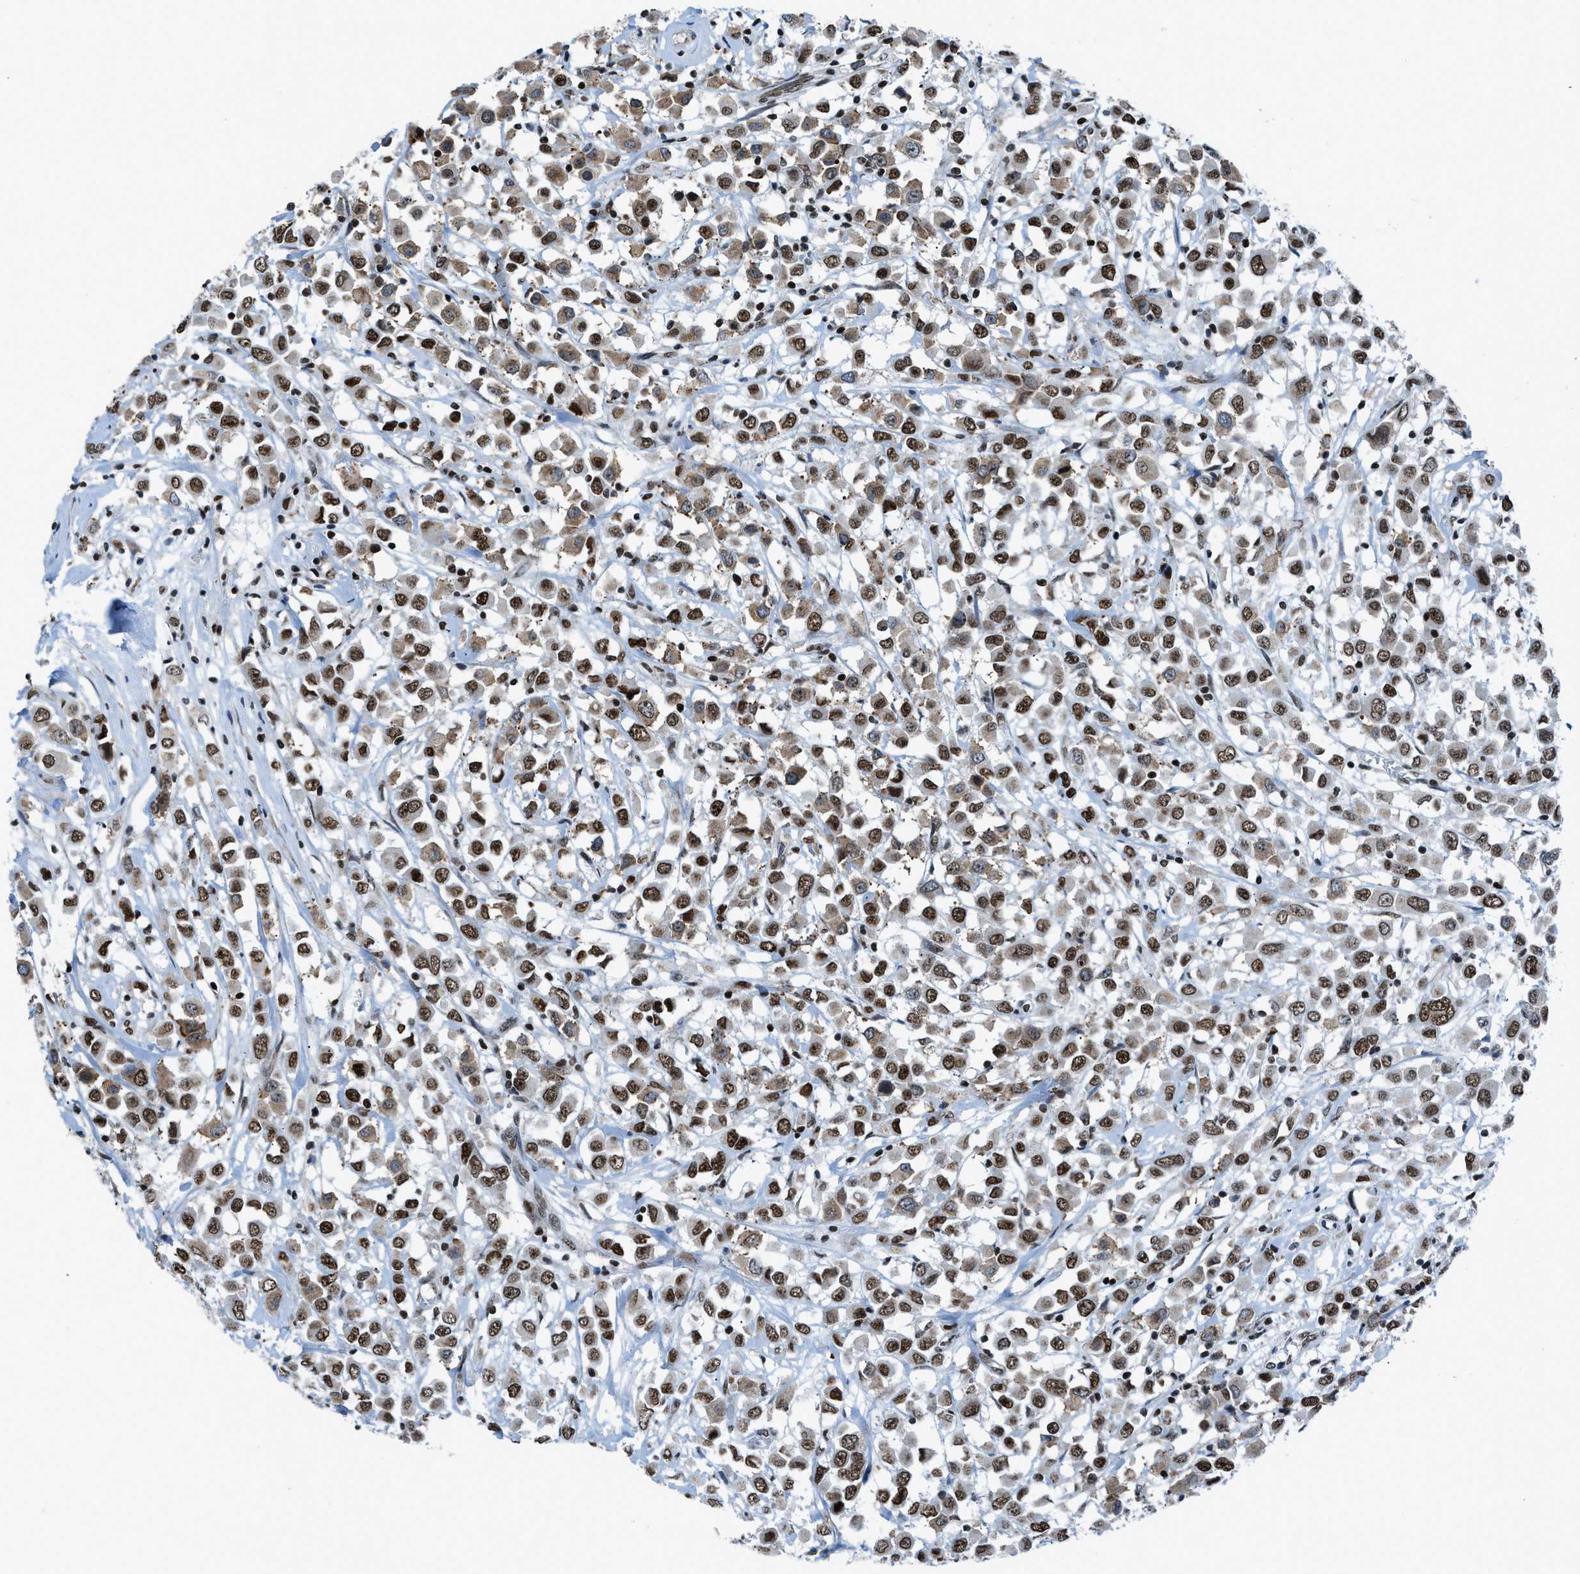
{"staining": {"intensity": "strong", "quantity": ">75%", "location": "nuclear"}, "tissue": "breast cancer", "cell_type": "Tumor cells", "image_type": "cancer", "snomed": [{"axis": "morphology", "description": "Duct carcinoma"}, {"axis": "topography", "description": "Breast"}], "caption": "IHC of breast cancer (infiltrating ductal carcinoma) shows high levels of strong nuclear staining in approximately >75% of tumor cells.", "gene": "RAD51B", "patient": {"sex": "female", "age": 61}}